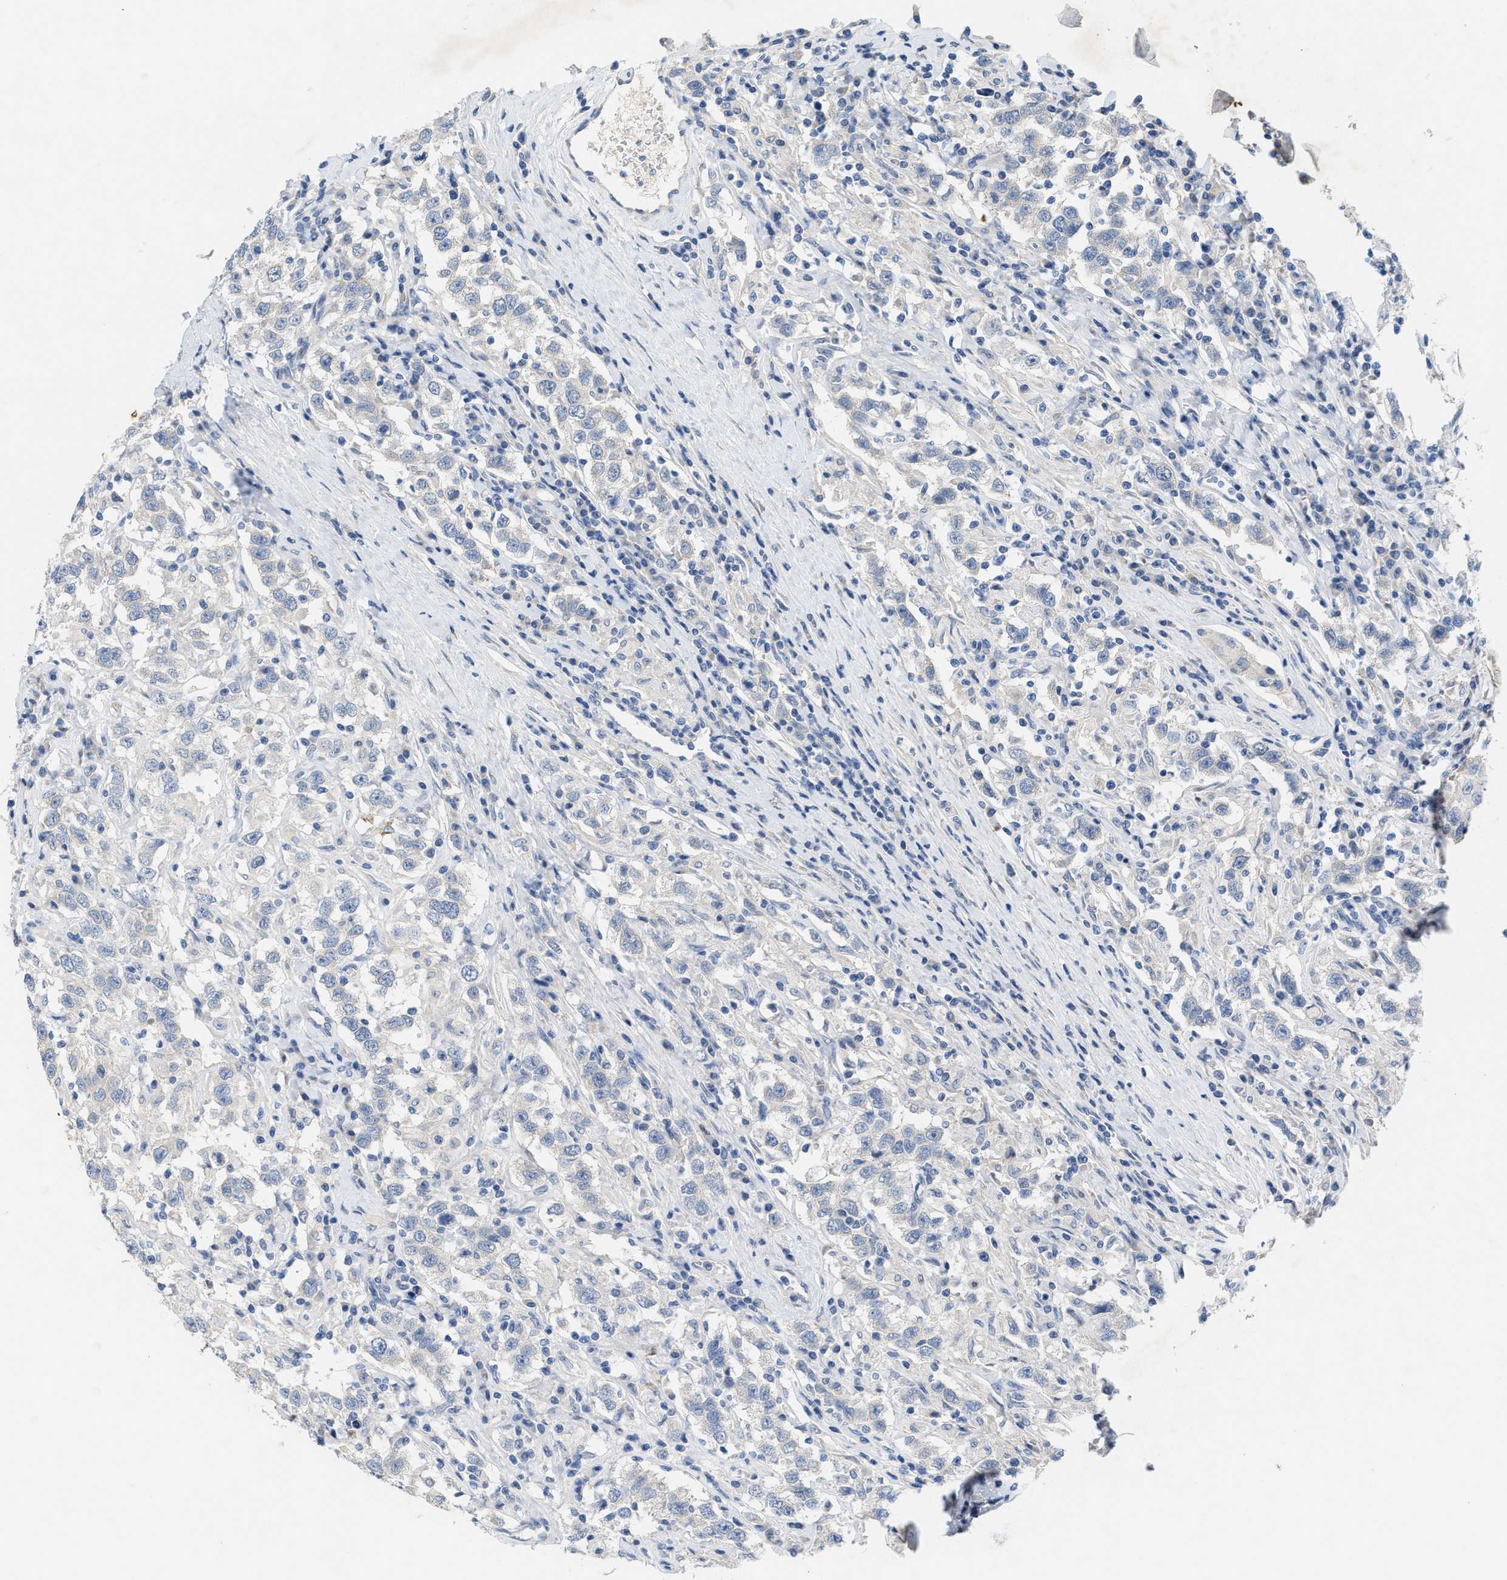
{"staining": {"intensity": "negative", "quantity": "none", "location": "none"}, "tissue": "testis cancer", "cell_type": "Tumor cells", "image_type": "cancer", "snomed": [{"axis": "morphology", "description": "Seminoma, NOS"}, {"axis": "topography", "description": "Testis"}], "caption": "Immunohistochemical staining of human testis seminoma shows no significant positivity in tumor cells. Nuclei are stained in blue.", "gene": "CPA2", "patient": {"sex": "male", "age": 41}}